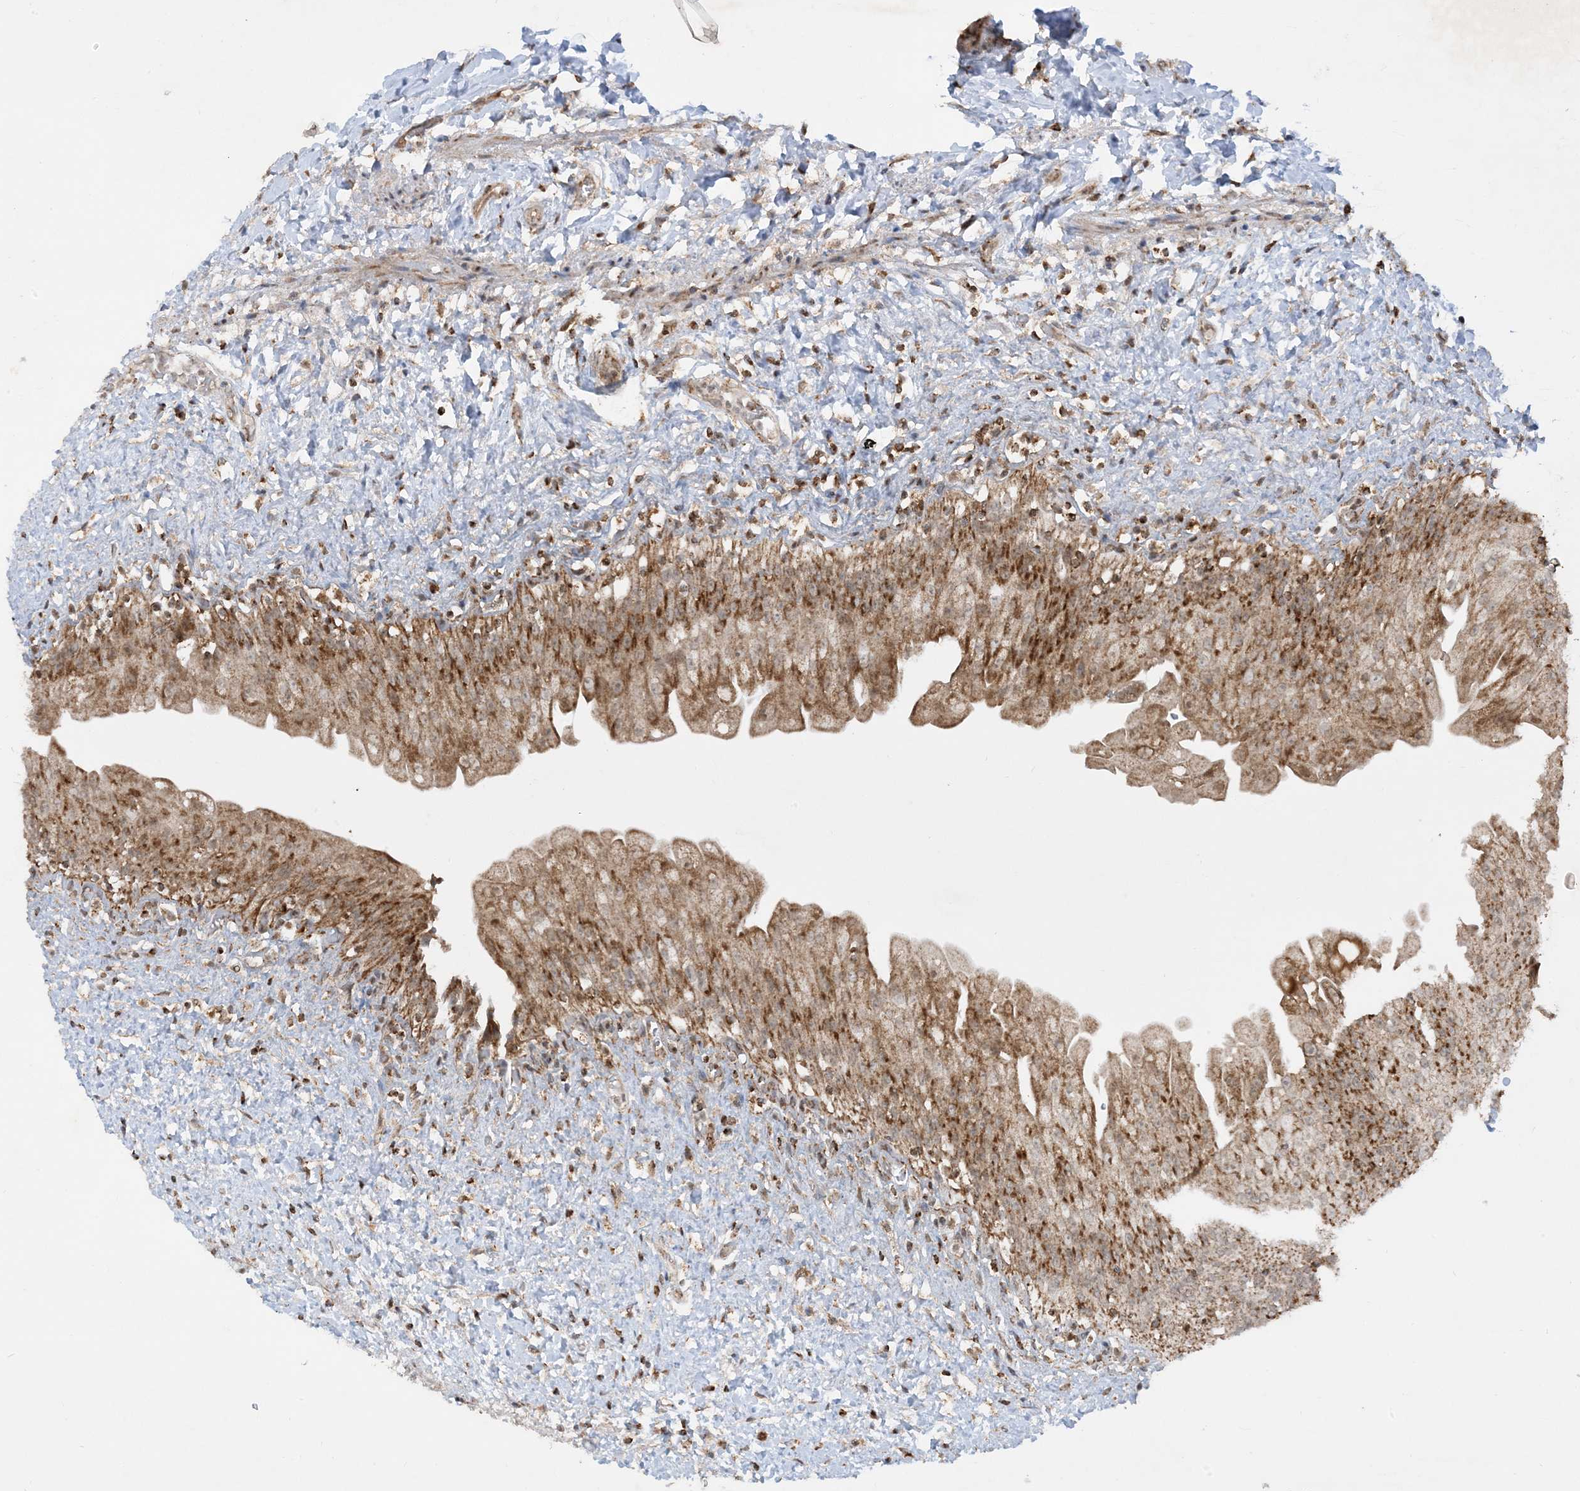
{"staining": {"intensity": "moderate", "quantity": ">75%", "location": "cytoplasmic/membranous"}, "tissue": "urinary bladder", "cell_type": "Urothelial cells", "image_type": "normal", "snomed": [{"axis": "morphology", "description": "Normal tissue, NOS"}, {"axis": "topography", "description": "Urinary bladder"}], "caption": "Immunohistochemistry micrograph of unremarkable urinary bladder stained for a protein (brown), which reveals medium levels of moderate cytoplasmic/membranous positivity in approximately >75% of urothelial cells.", "gene": "NDUFAF3", "patient": {"sex": "female", "age": 27}}